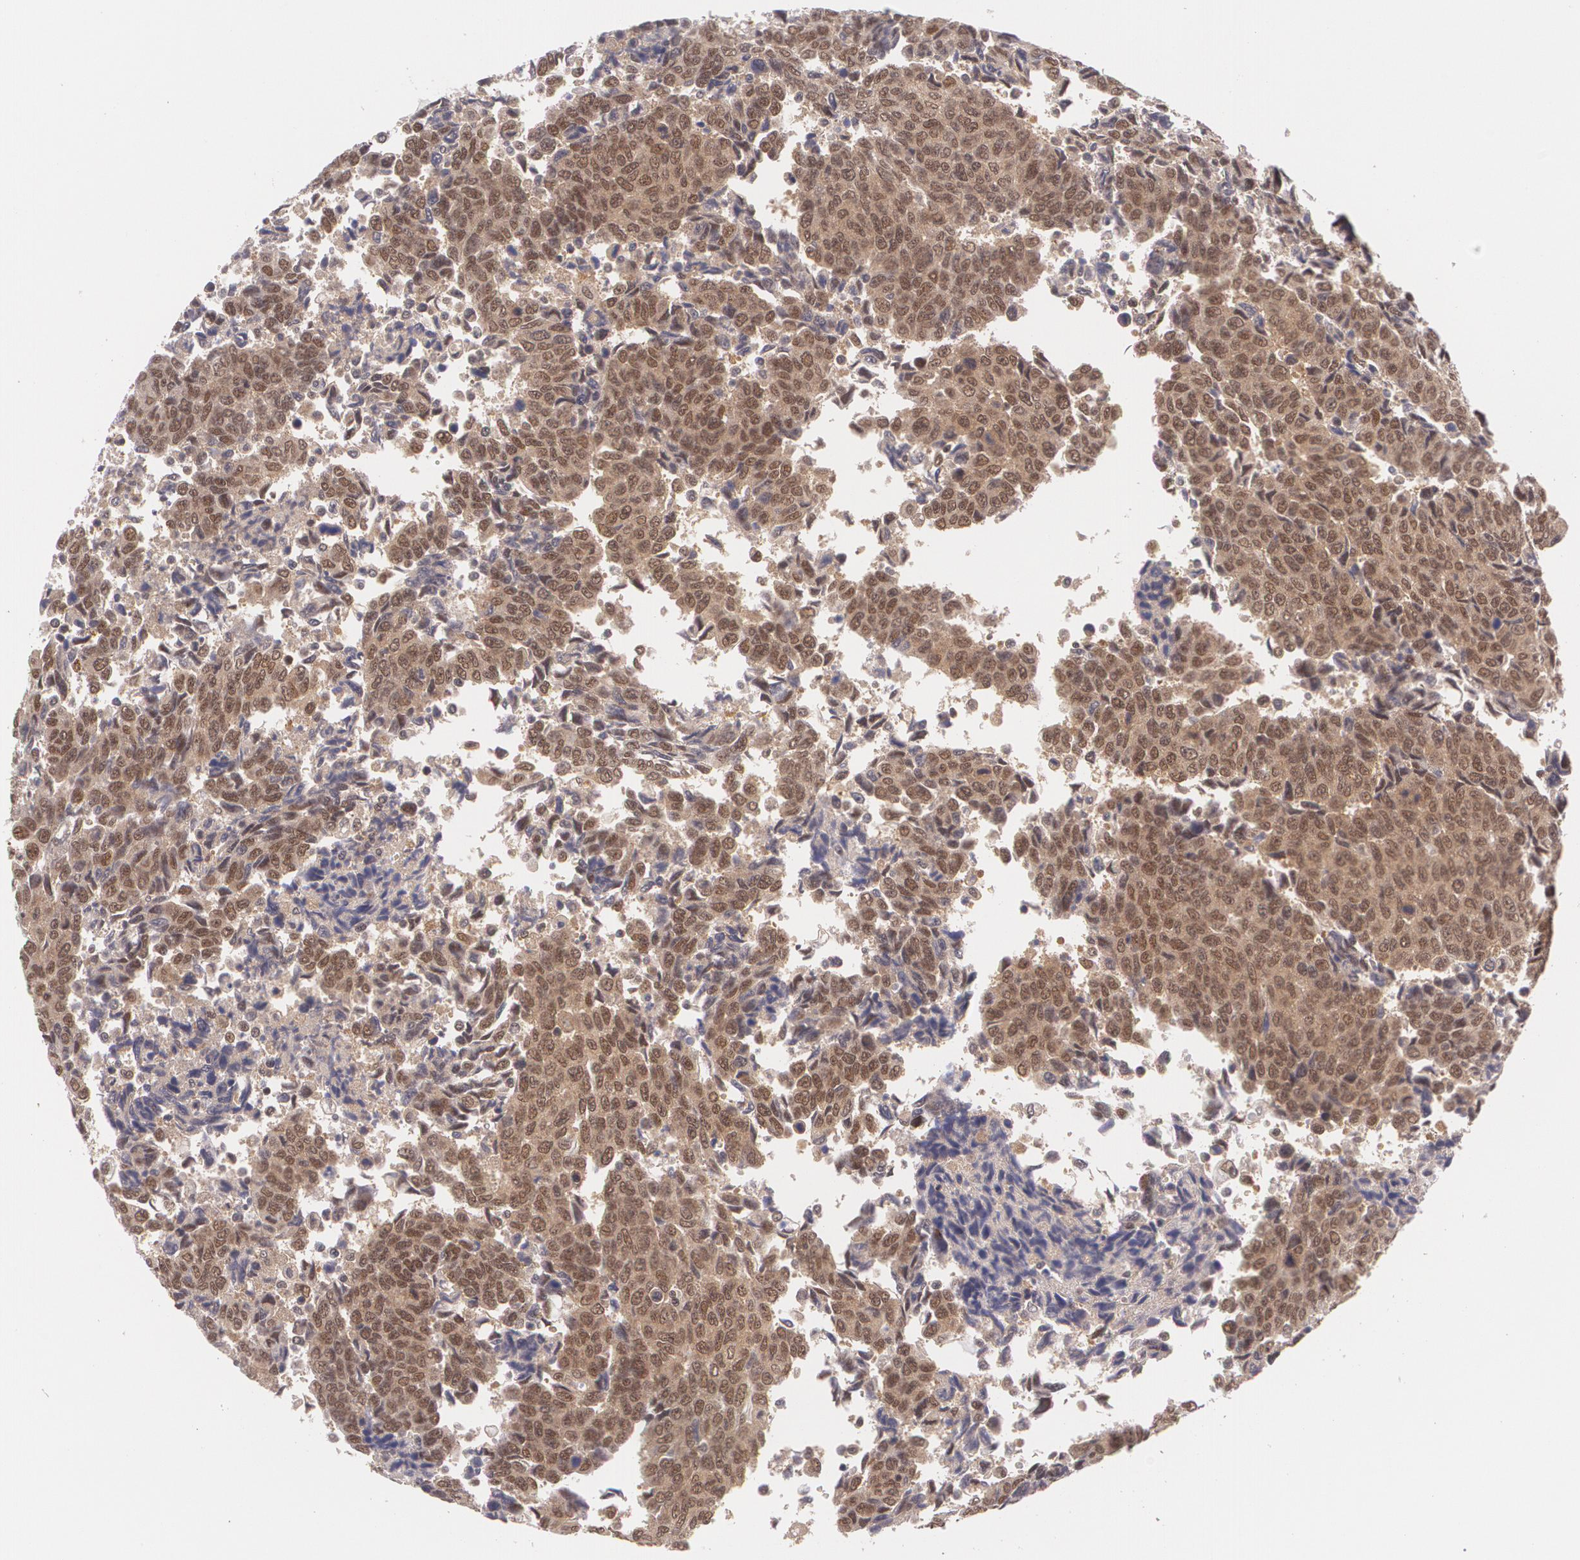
{"staining": {"intensity": "moderate", "quantity": ">75%", "location": "cytoplasmic/membranous,nuclear"}, "tissue": "urothelial cancer", "cell_type": "Tumor cells", "image_type": "cancer", "snomed": [{"axis": "morphology", "description": "Urothelial carcinoma, High grade"}, {"axis": "topography", "description": "Urinary bladder"}], "caption": "This histopathology image displays IHC staining of high-grade urothelial carcinoma, with medium moderate cytoplasmic/membranous and nuclear expression in approximately >75% of tumor cells.", "gene": "CUL2", "patient": {"sex": "male", "age": 86}}